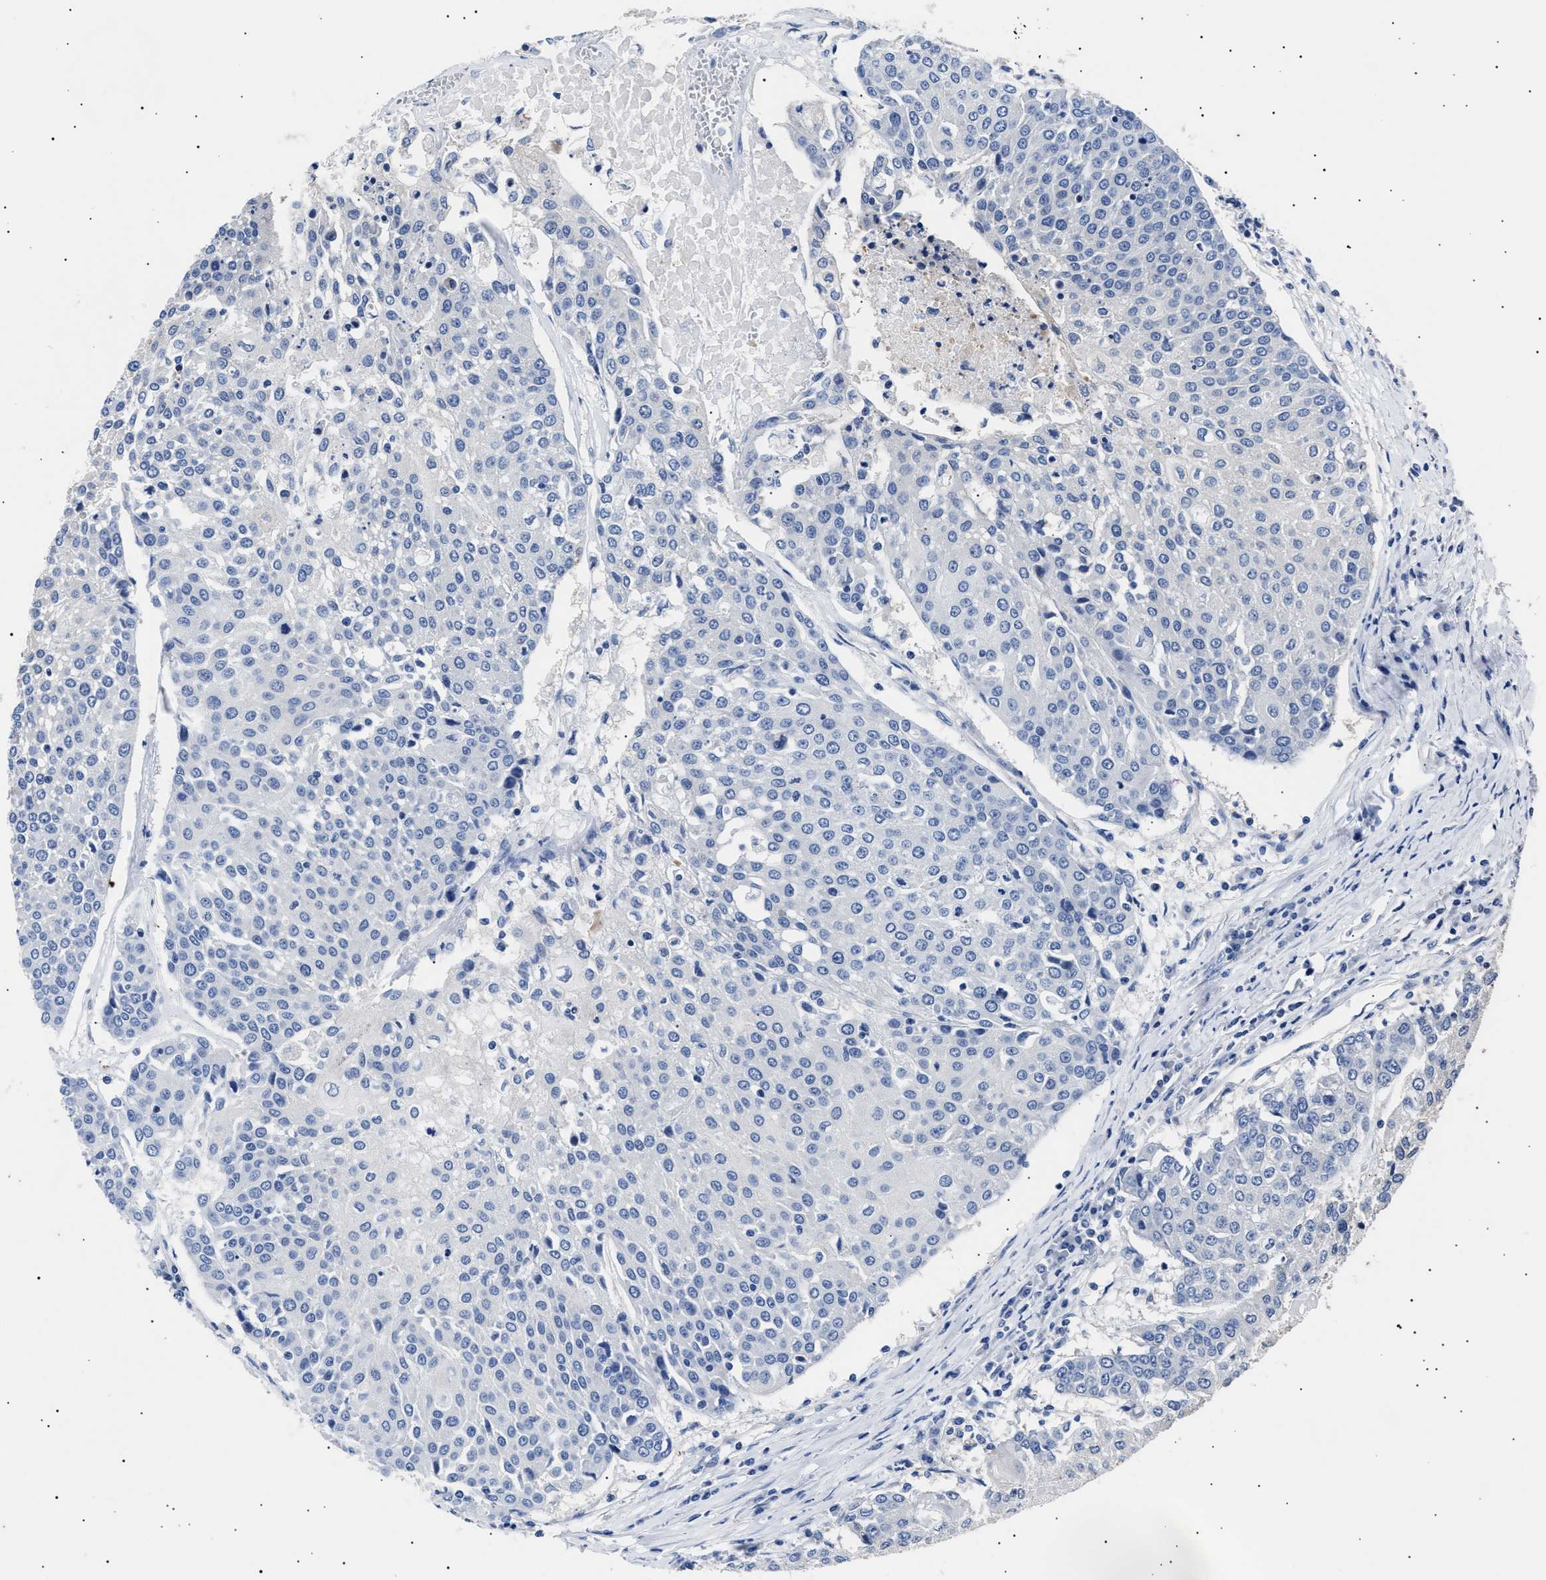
{"staining": {"intensity": "negative", "quantity": "none", "location": "none"}, "tissue": "urothelial cancer", "cell_type": "Tumor cells", "image_type": "cancer", "snomed": [{"axis": "morphology", "description": "Urothelial carcinoma, High grade"}, {"axis": "topography", "description": "Urinary bladder"}], "caption": "Human urothelial cancer stained for a protein using immunohistochemistry shows no positivity in tumor cells.", "gene": "HEMGN", "patient": {"sex": "female", "age": 85}}